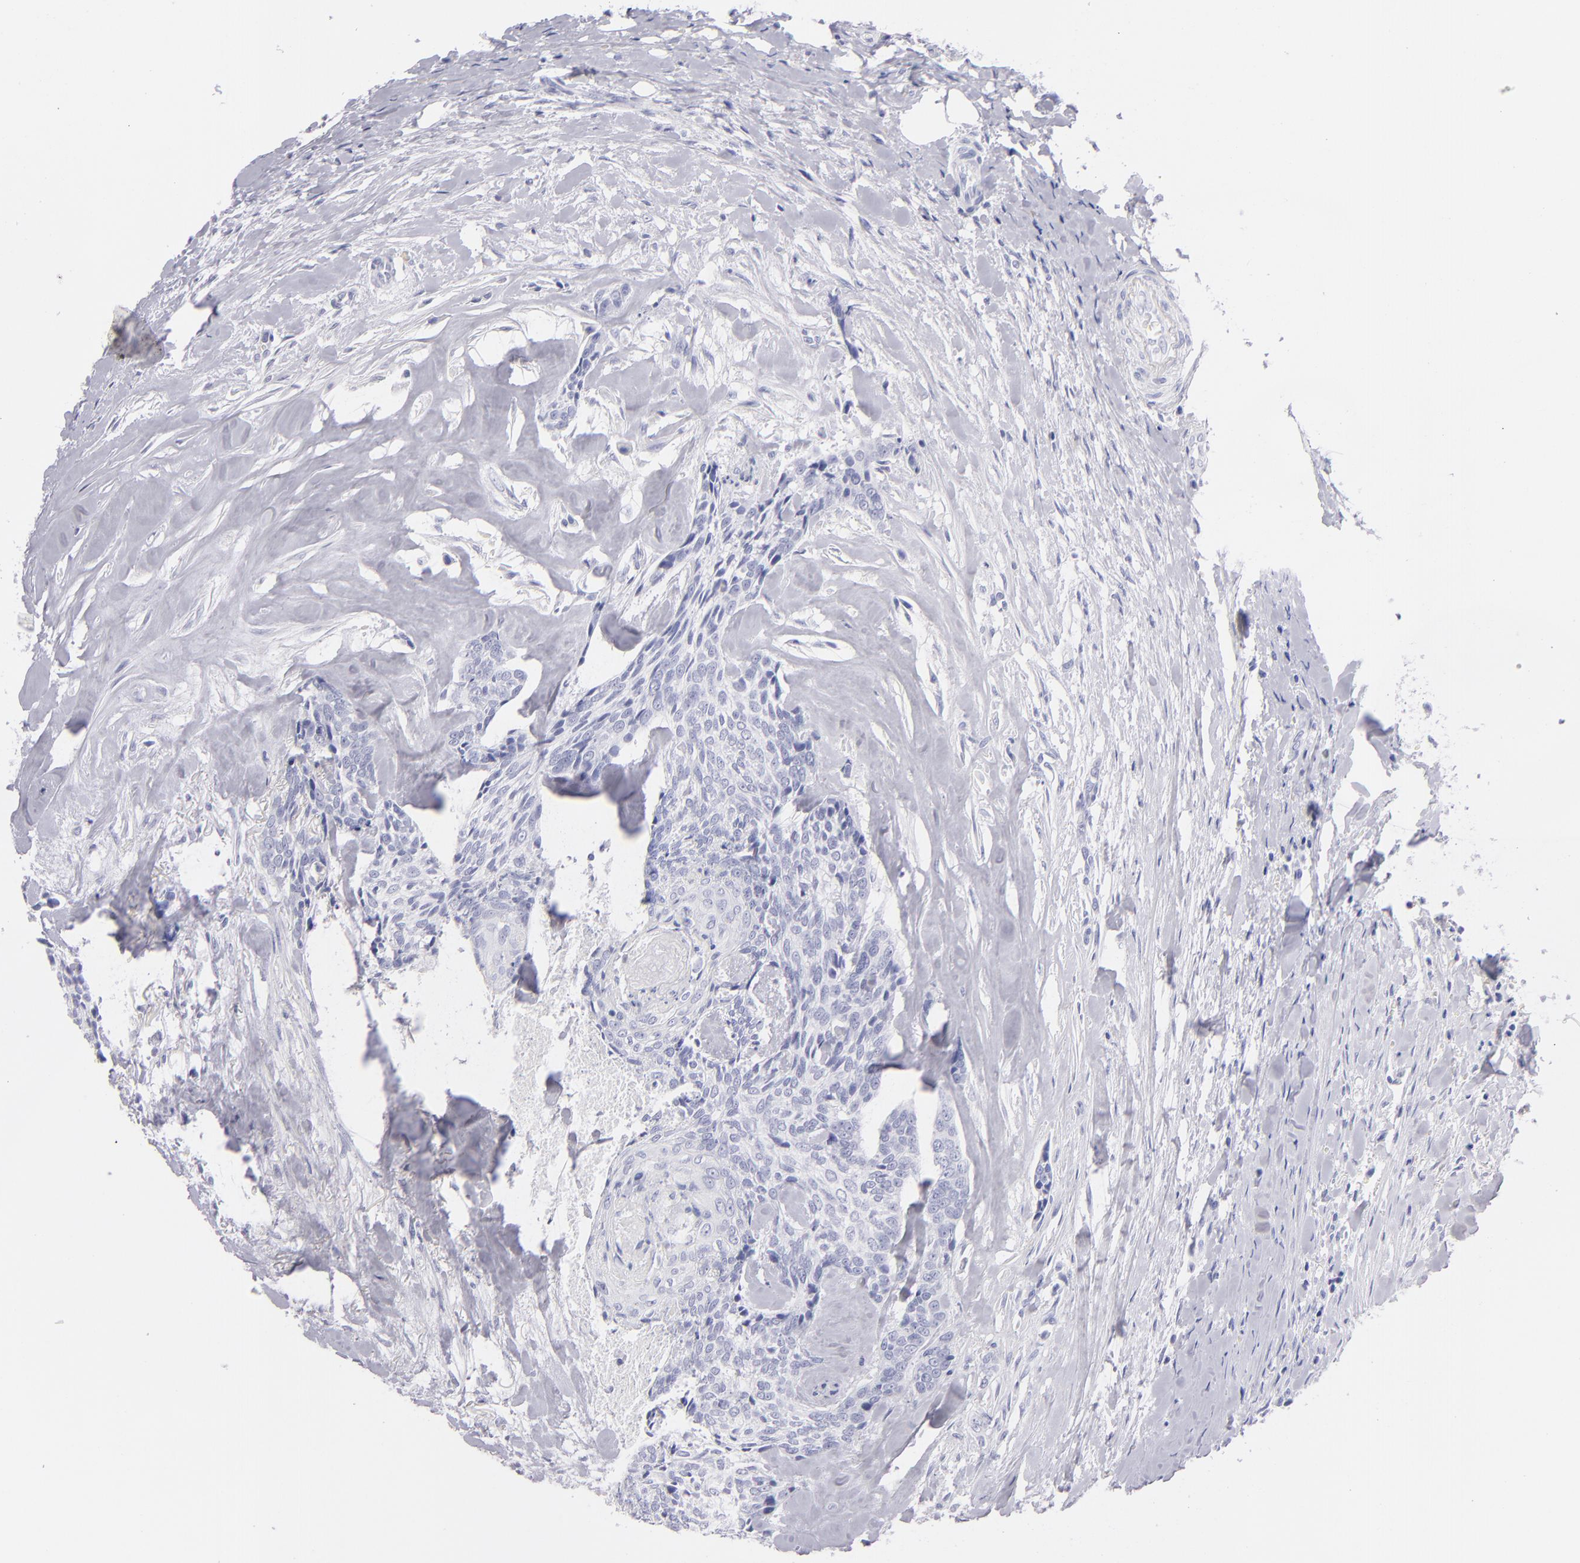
{"staining": {"intensity": "negative", "quantity": "none", "location": "none"}, "tissue": "head and neck cancer", "cell_type": "Tumor cells", "image_type": "cancer", "snomed": [{"axis": "morphology", "description": "Squamous cell carcinoma, NOS"}, {"axis": "topography", "description": "Salivary gland"}, {"axis": "topography", "description": "Head-Neck"}], "caption": "DAB immunohistochemical staining of human squamous cell carcinoma (head and neck) exhibits no significant expression in tumor cells.", "gene": "PRPH", "patient": {"sex": "male", "age": 70}}